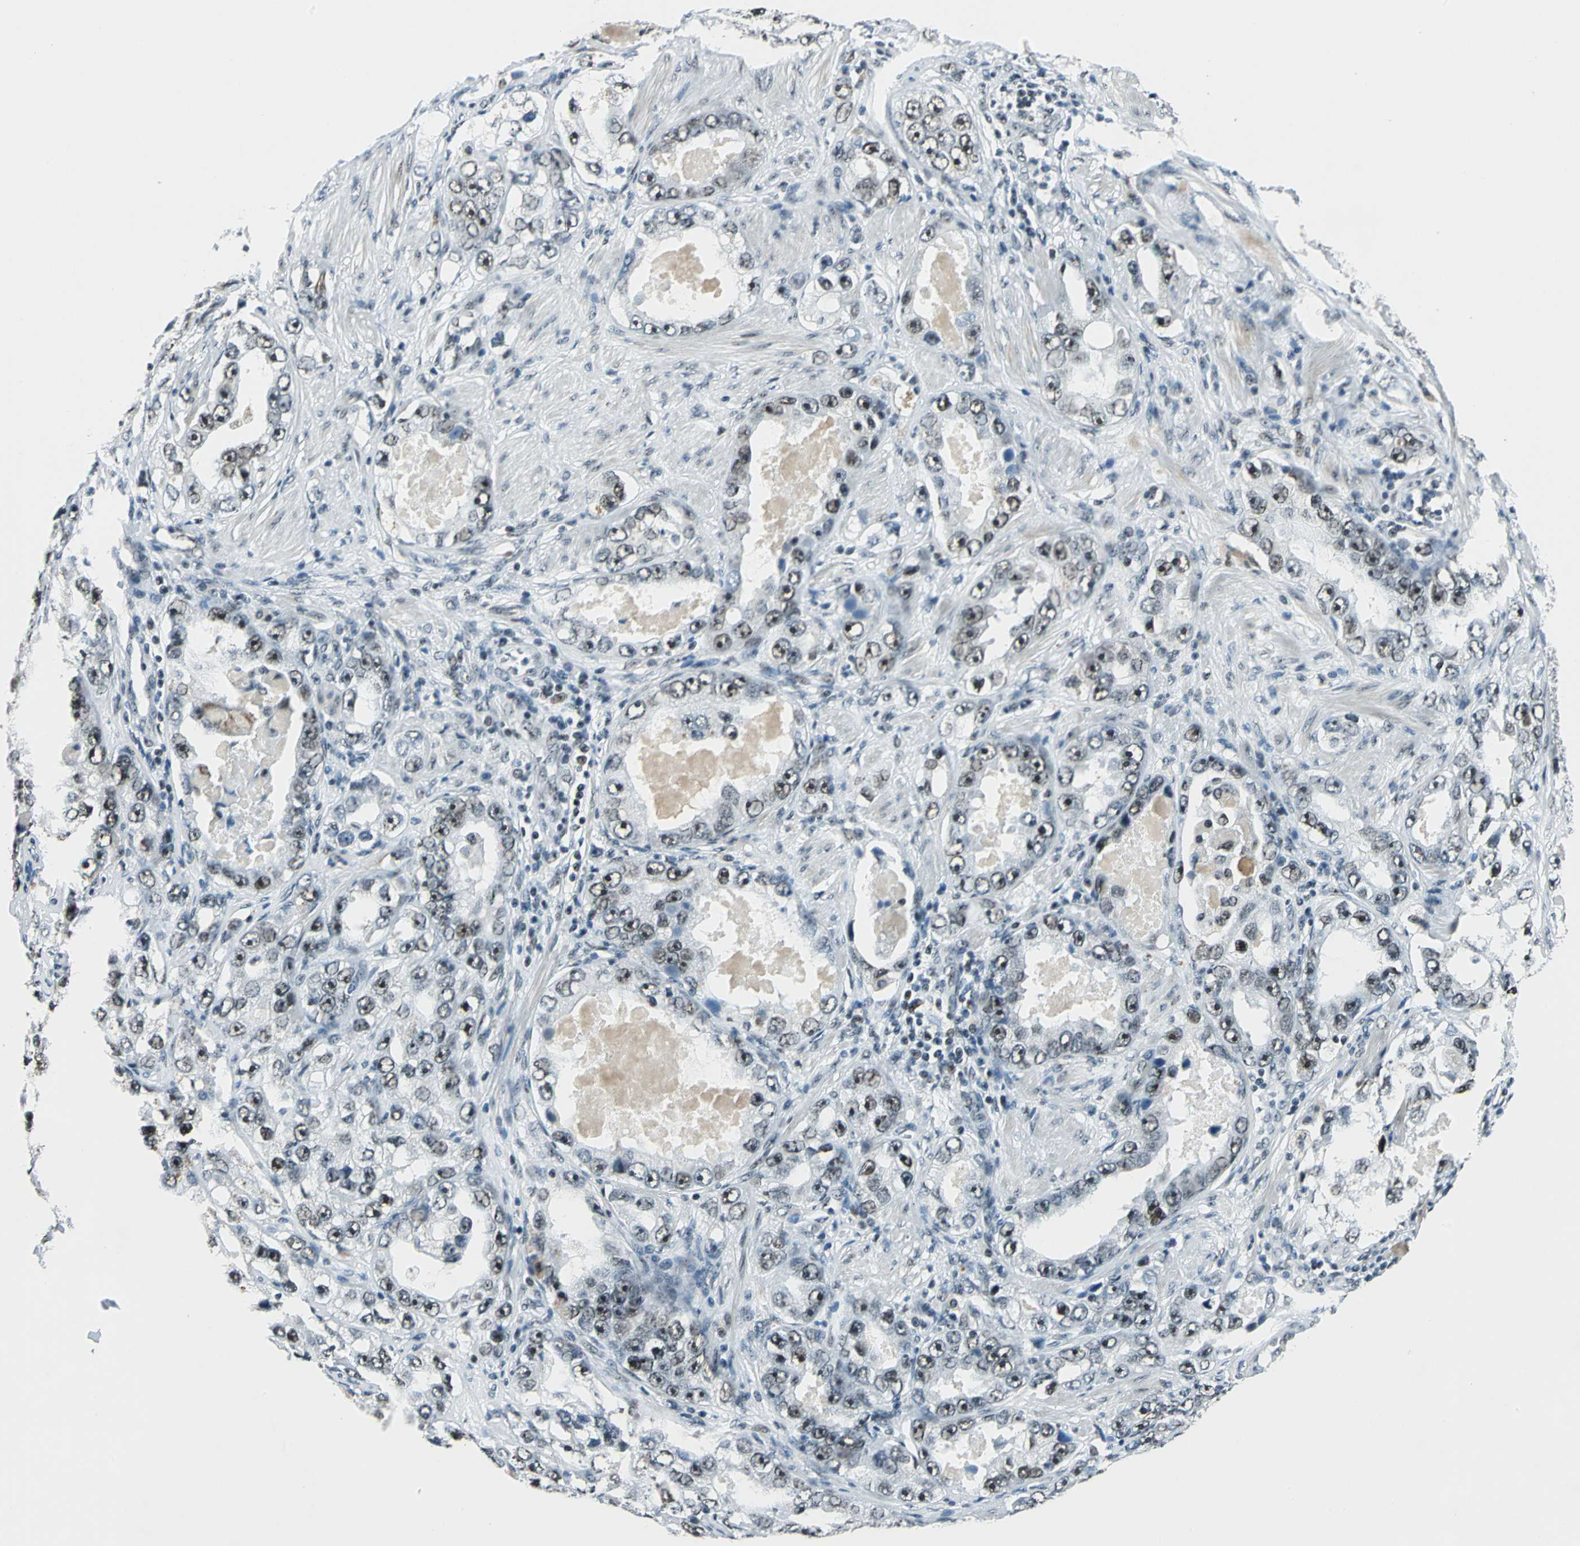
{"staining": {"intensity": "strong", "quantity": ">75%", "location": "nuclear"}, "tissue": "prostate cancer", "cell_type": "Tumor cells", "image_type": "cancer", "snomed": [{"axis": "morphology", "description": "Adenocarcinoma, High grade"}, {"axis": "topography", "description": "Prostate"}], "caption": "IHC image of prostate cancer stained for a protein (brown), which shows high levels of strong nuclear staining in about >75% of tumor cells.", "gene": "KAT6B", "patient": {"sex": "male", "age": 63}}